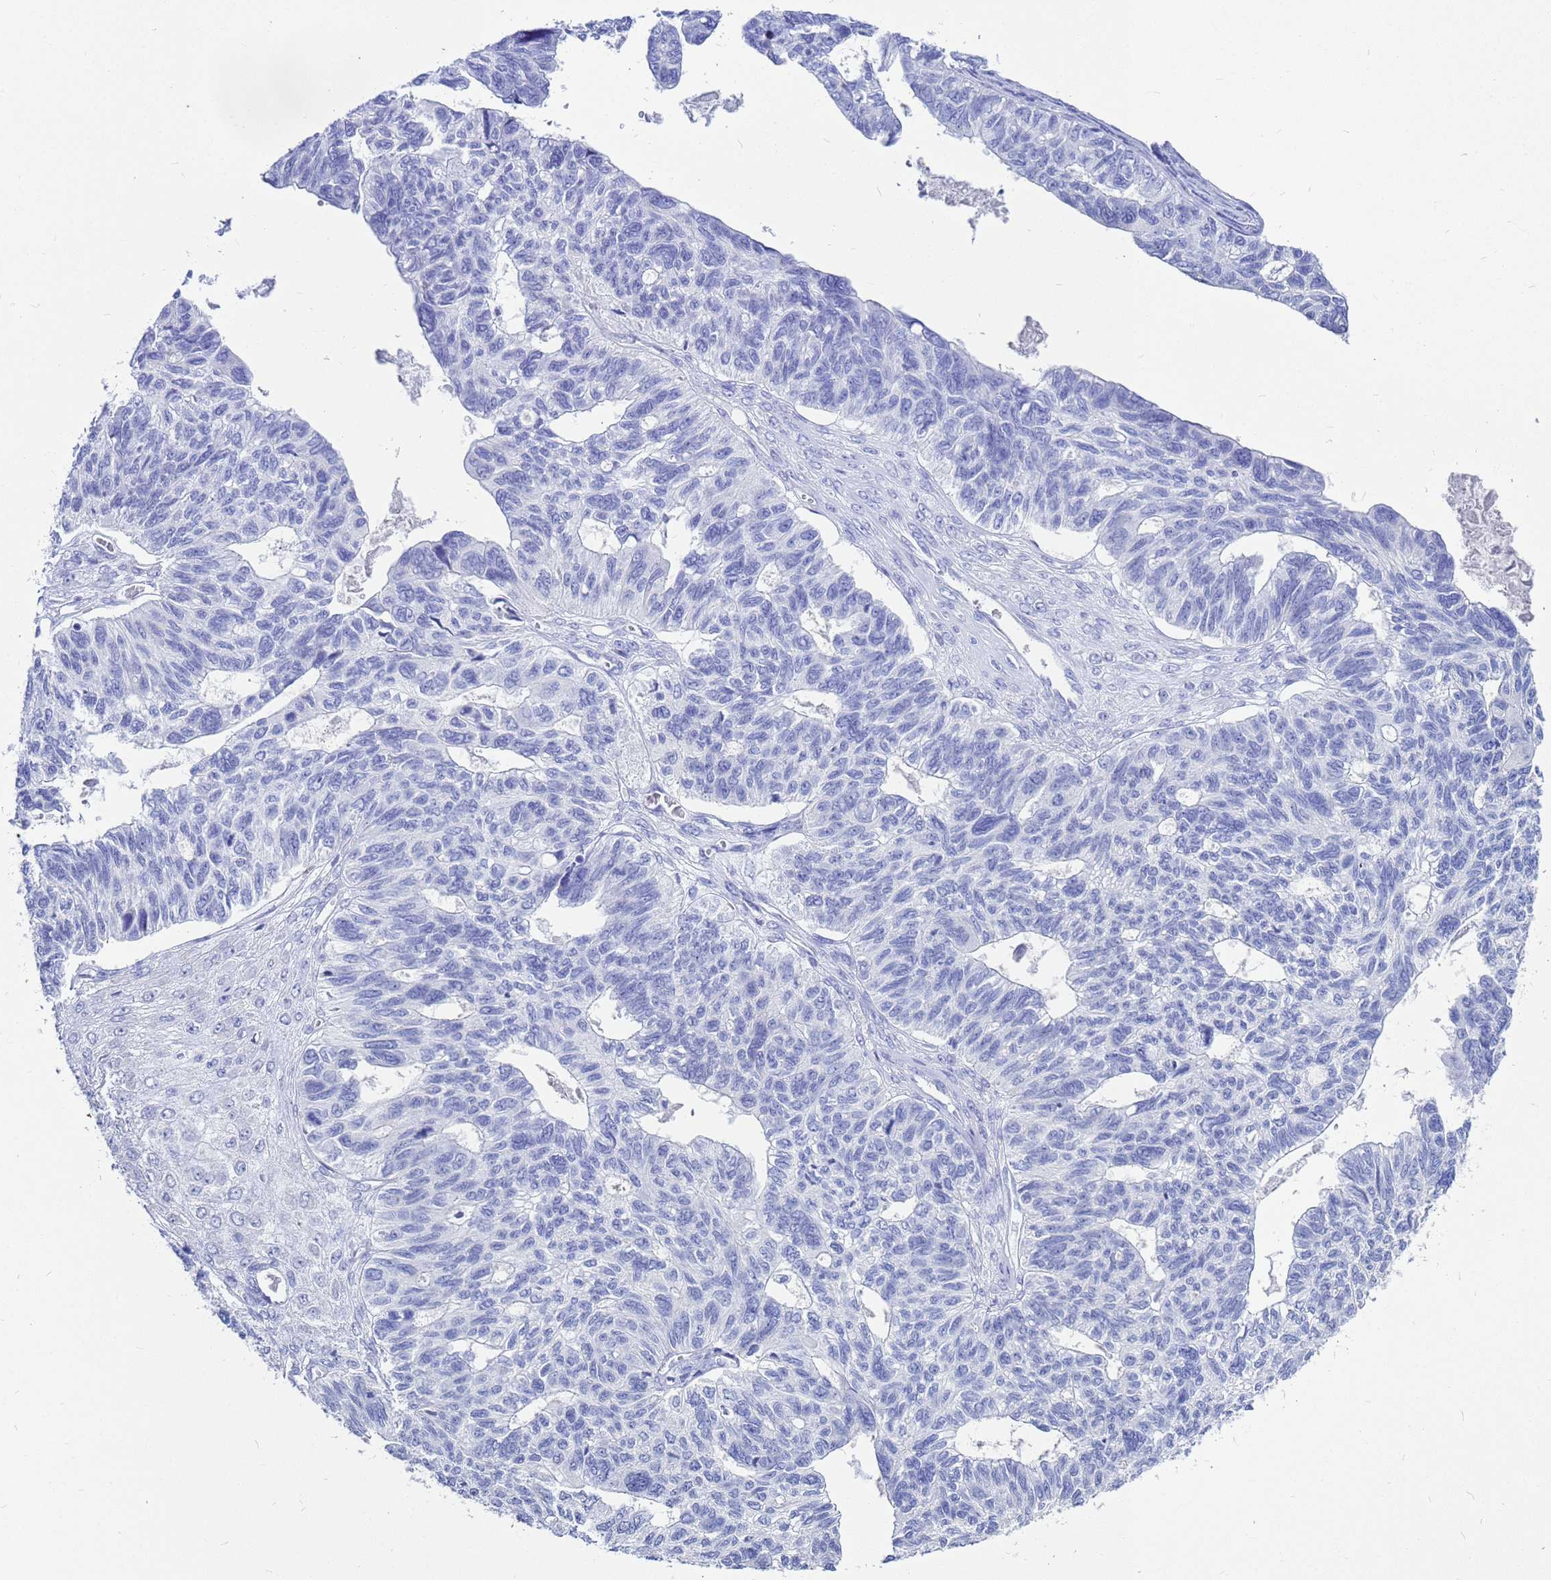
{"staining": {"intensity": "negative", "quantity": "none", "location": "none"}, "tissue": "ovarian cancer", "cell_type": "Tumor cells", "image_type": "cancer", "snomed": [{"axis": "morphology", "description": "Cystadenocarcinoma, serous, NOS"}, {"axis": "topography", "description": "Ovary"}], "caption": "Immunohistochemical staining of ovarian serous cystadenocarcinoma shows no significant staining in tumor cells.", "gene": "CKB", "patient": {"sex": "female", "age": 79}}